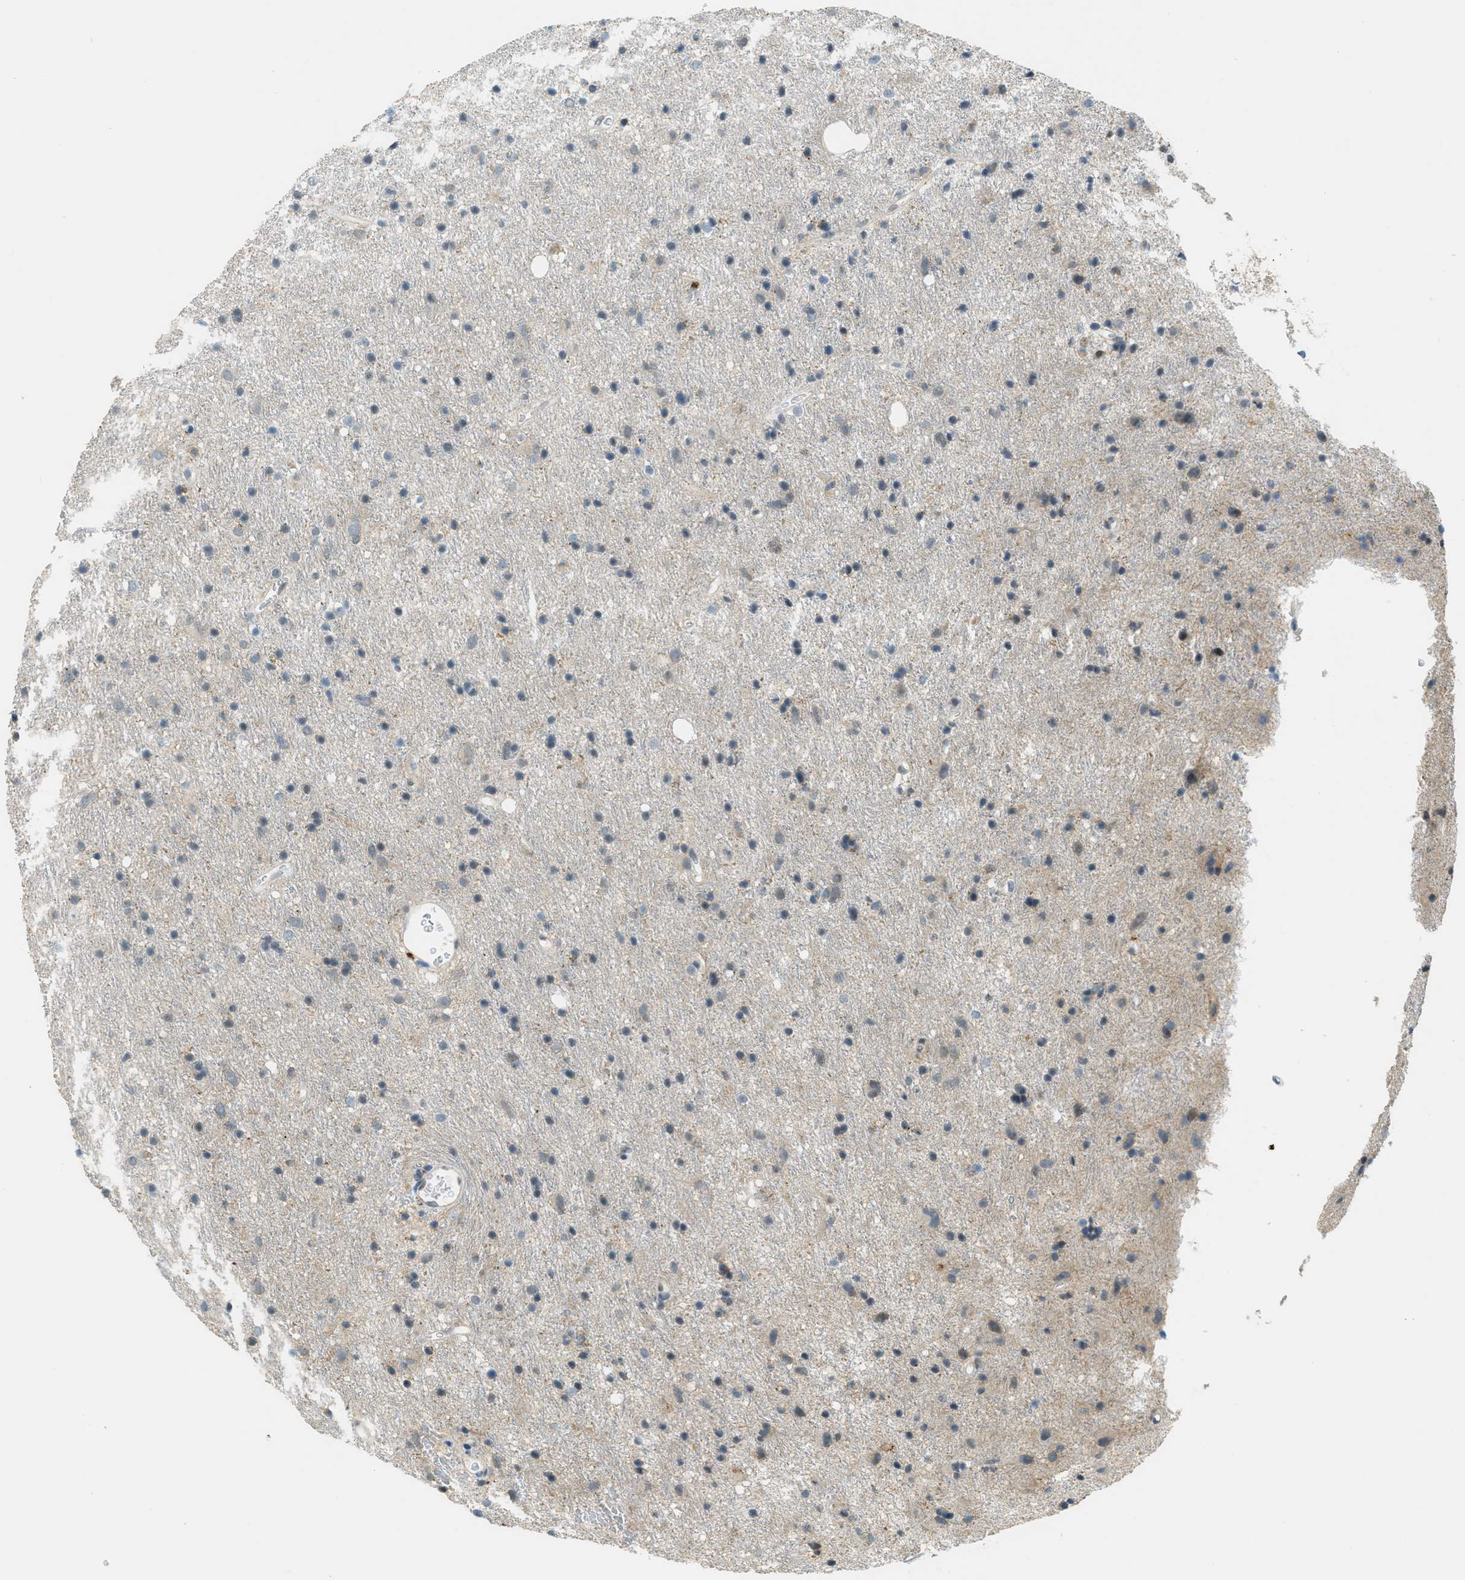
{"staining": {"intensity": "negative", "quantity": "none", "location": "none"}, "tissue": "glioma", "cell_type": "Tumor cells", "image_type": "cancer", "snomed": [{"axis": "morphology", "description": "Glioma, malignant, Low grade"}, {"axis": "topography", "description": "Brain"}], "caption": "A histopathology image of glioma stained for a protein reveals no brown staining in tumor cells. Brightfield microscopy of IHC stained with DAB (3,3'-diaminobenzidine) (brown) and hematoxylin (blue), captured at high magnification.", "gene": "TCF3", "patient": {"sex": "male", "age": 77}}